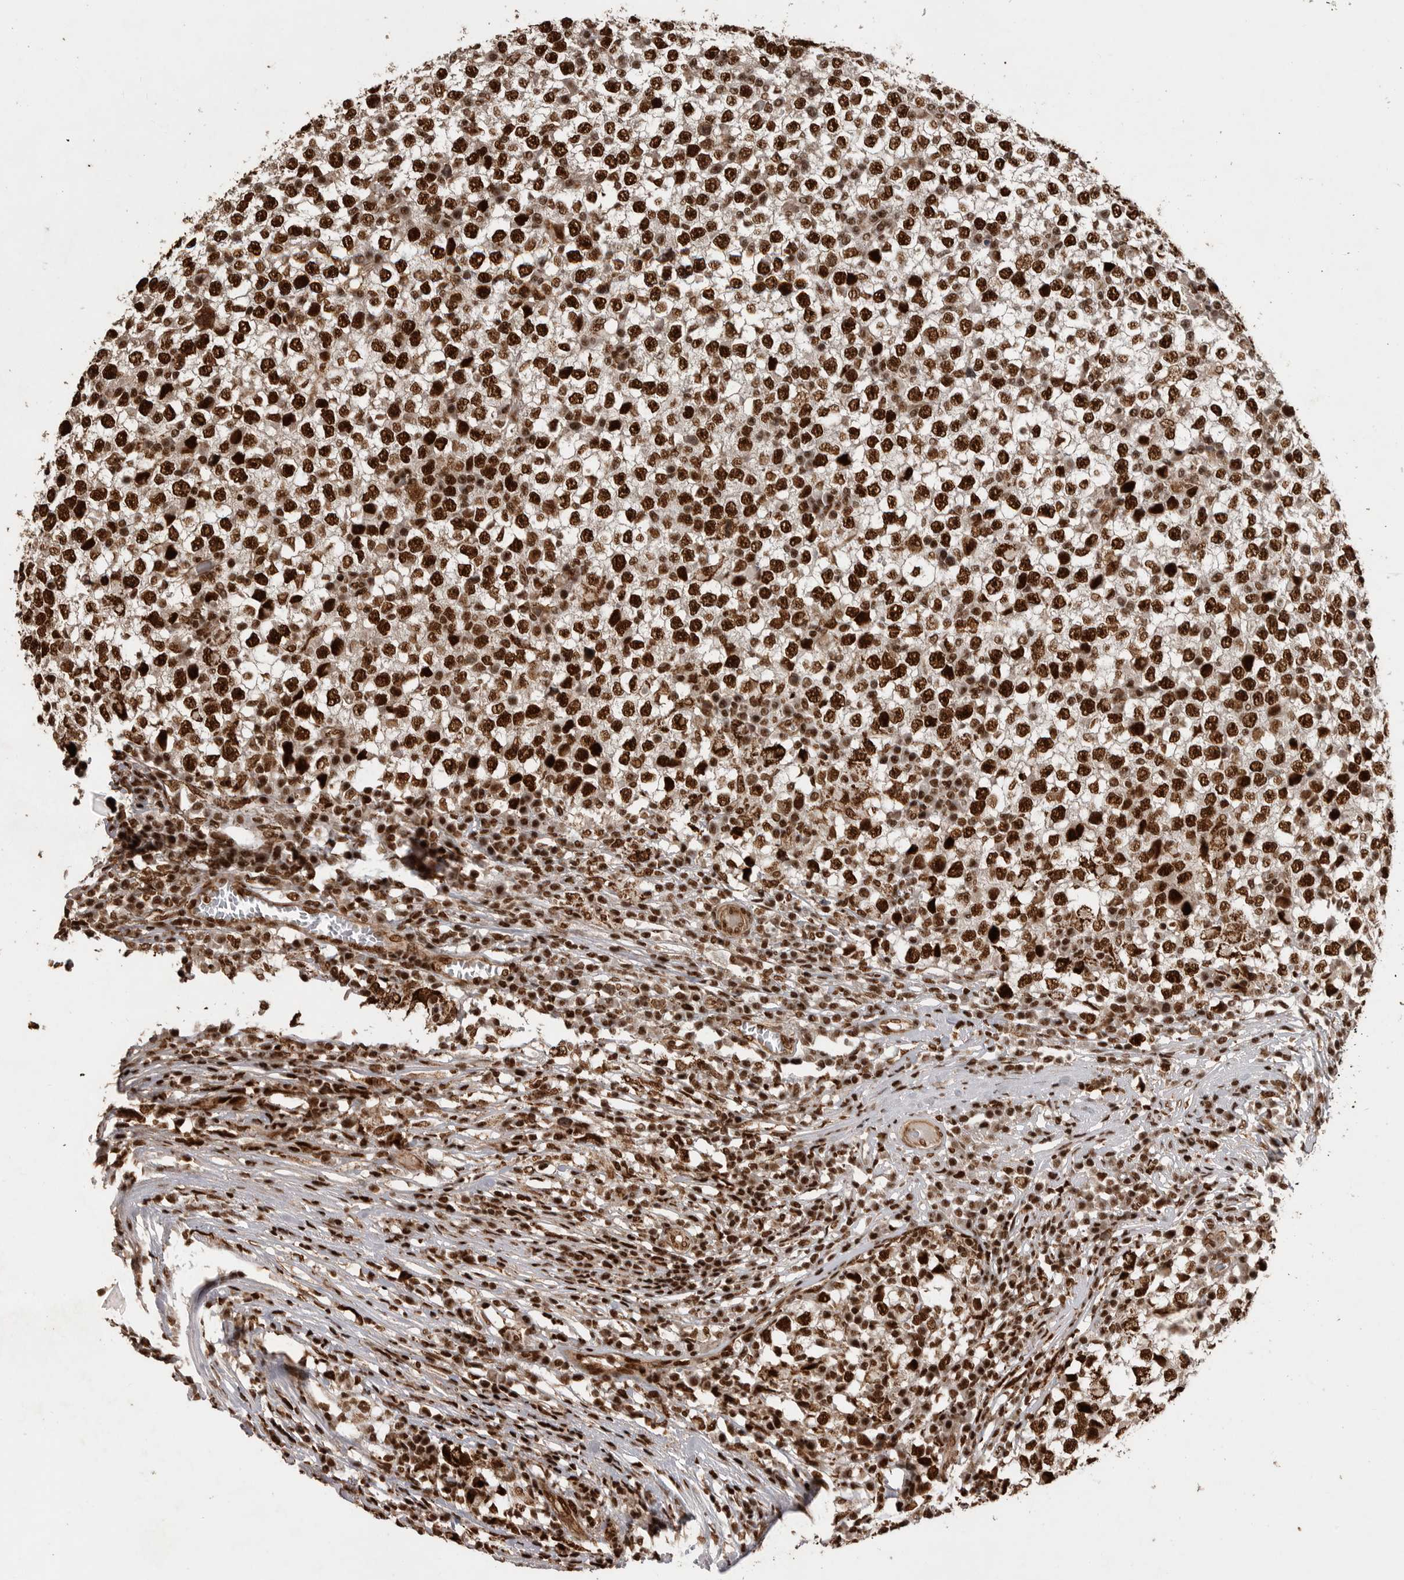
{"staining": {"intensity": "strong", "quantity": ">75%", "location": "nuclear"}, "tissue": "testis cancer", "cell_type": "Tumor cells", "image_type": "cancer", "snomed": [{"axis": "morphology", "description": "Seminoma, NOS"}, {"axis": "topography", "description": "Testis"}], "caption": "Testis seminoma stained for a protein (brown) reveals strong nuclear positive expression in about >75% of tumor cells.", "gene": "PPP1R8", "patient": {"sex": "male", "age": 65}}